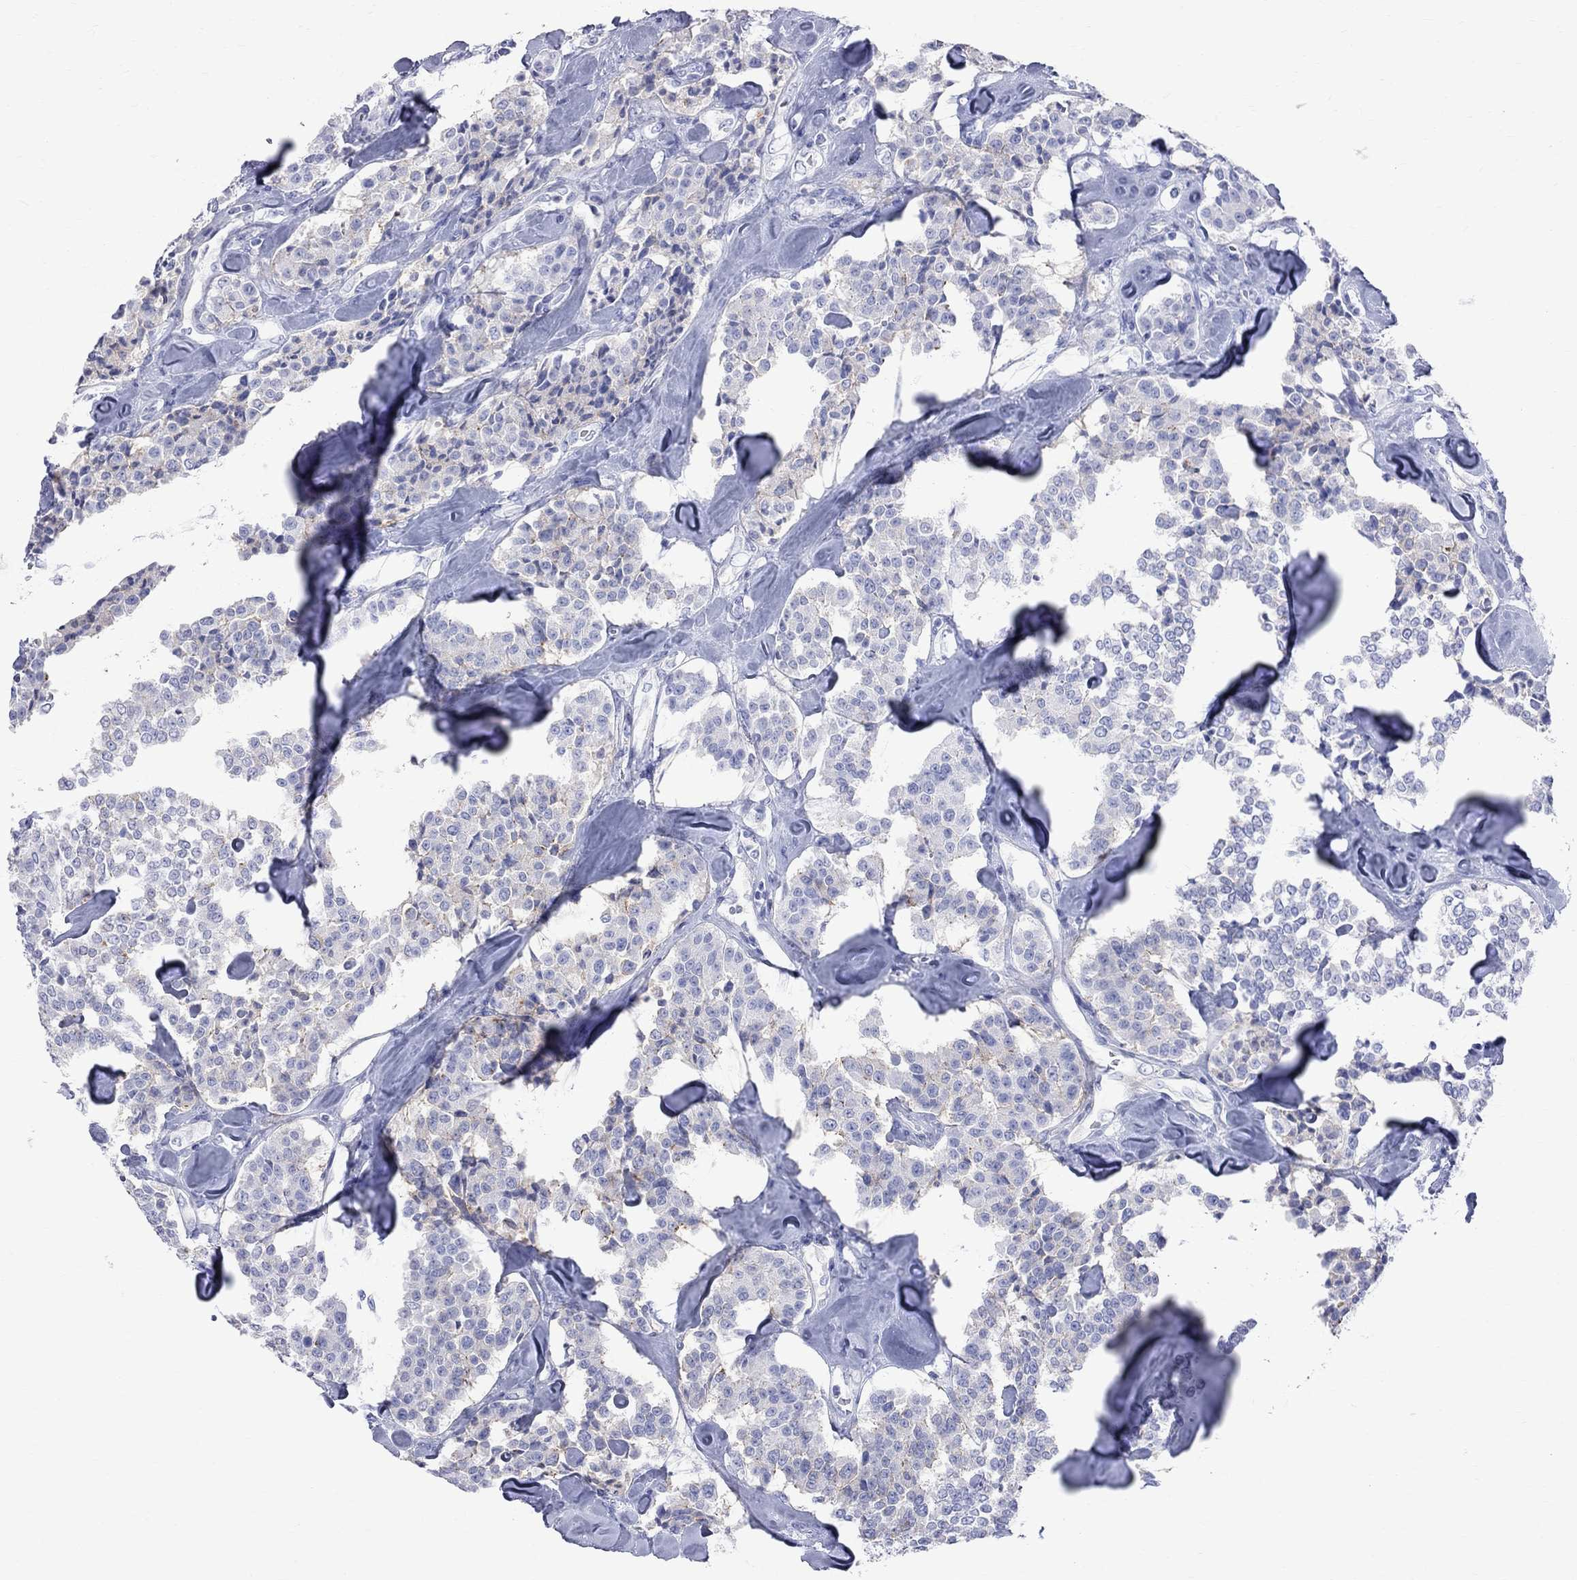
{"staining": {"intensity": "negative", "quantity": "none", "location": "none"}, "tissue": "carcinoid", "cell_type": "Tumor cells", "image_type": "cancer", "snomed": [{"axis": "morphology", "description": "Carcinoid, malignant, NOS"}, {"axis": "topography", "description": "Pancreas"}], "caption": "This is an immunohistochemistry image of carcinoid. There is no staining in tumor cells.", "gene": "S100A3", "patient": {"sex": "male", "age": 41}}